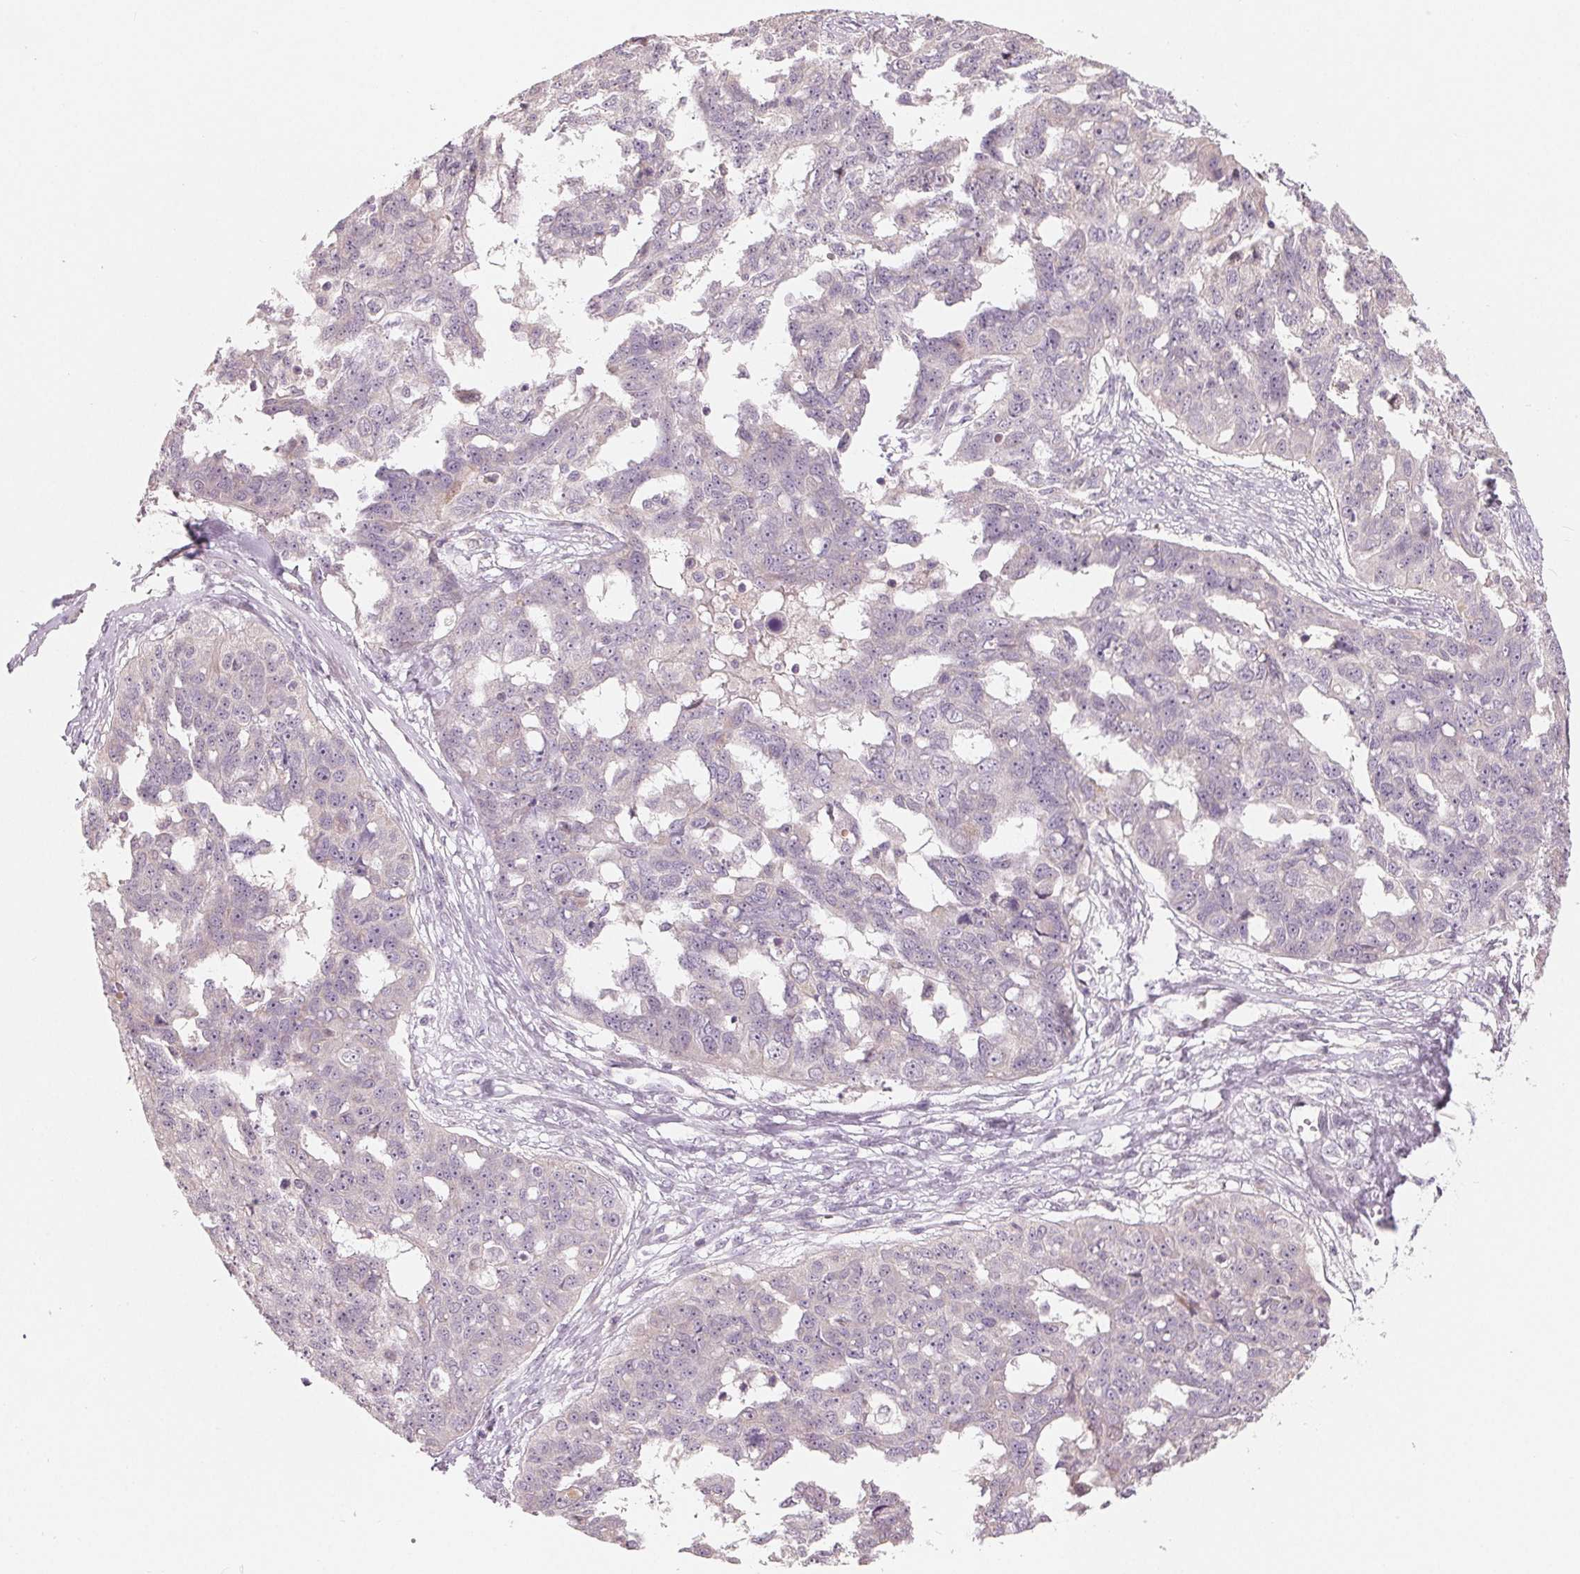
{"staining": {"intensity": "negative", "quantity": "none", "location": "none"}, "tissue": "ovarian cancer", "cell_type": "Tumor cells", "image_type": "cancer", "snomed": [{"axis": "morphology", "description": "Carcinoma, endometroid"}, {"axis": "topography", "description": "Ovary"}], "caption": "Tumor cells show no significant staining in ovarian cancer (endometroid carcinoma).", "gene": "AQP8", "patient": {"sex": "female", "age": 70}}